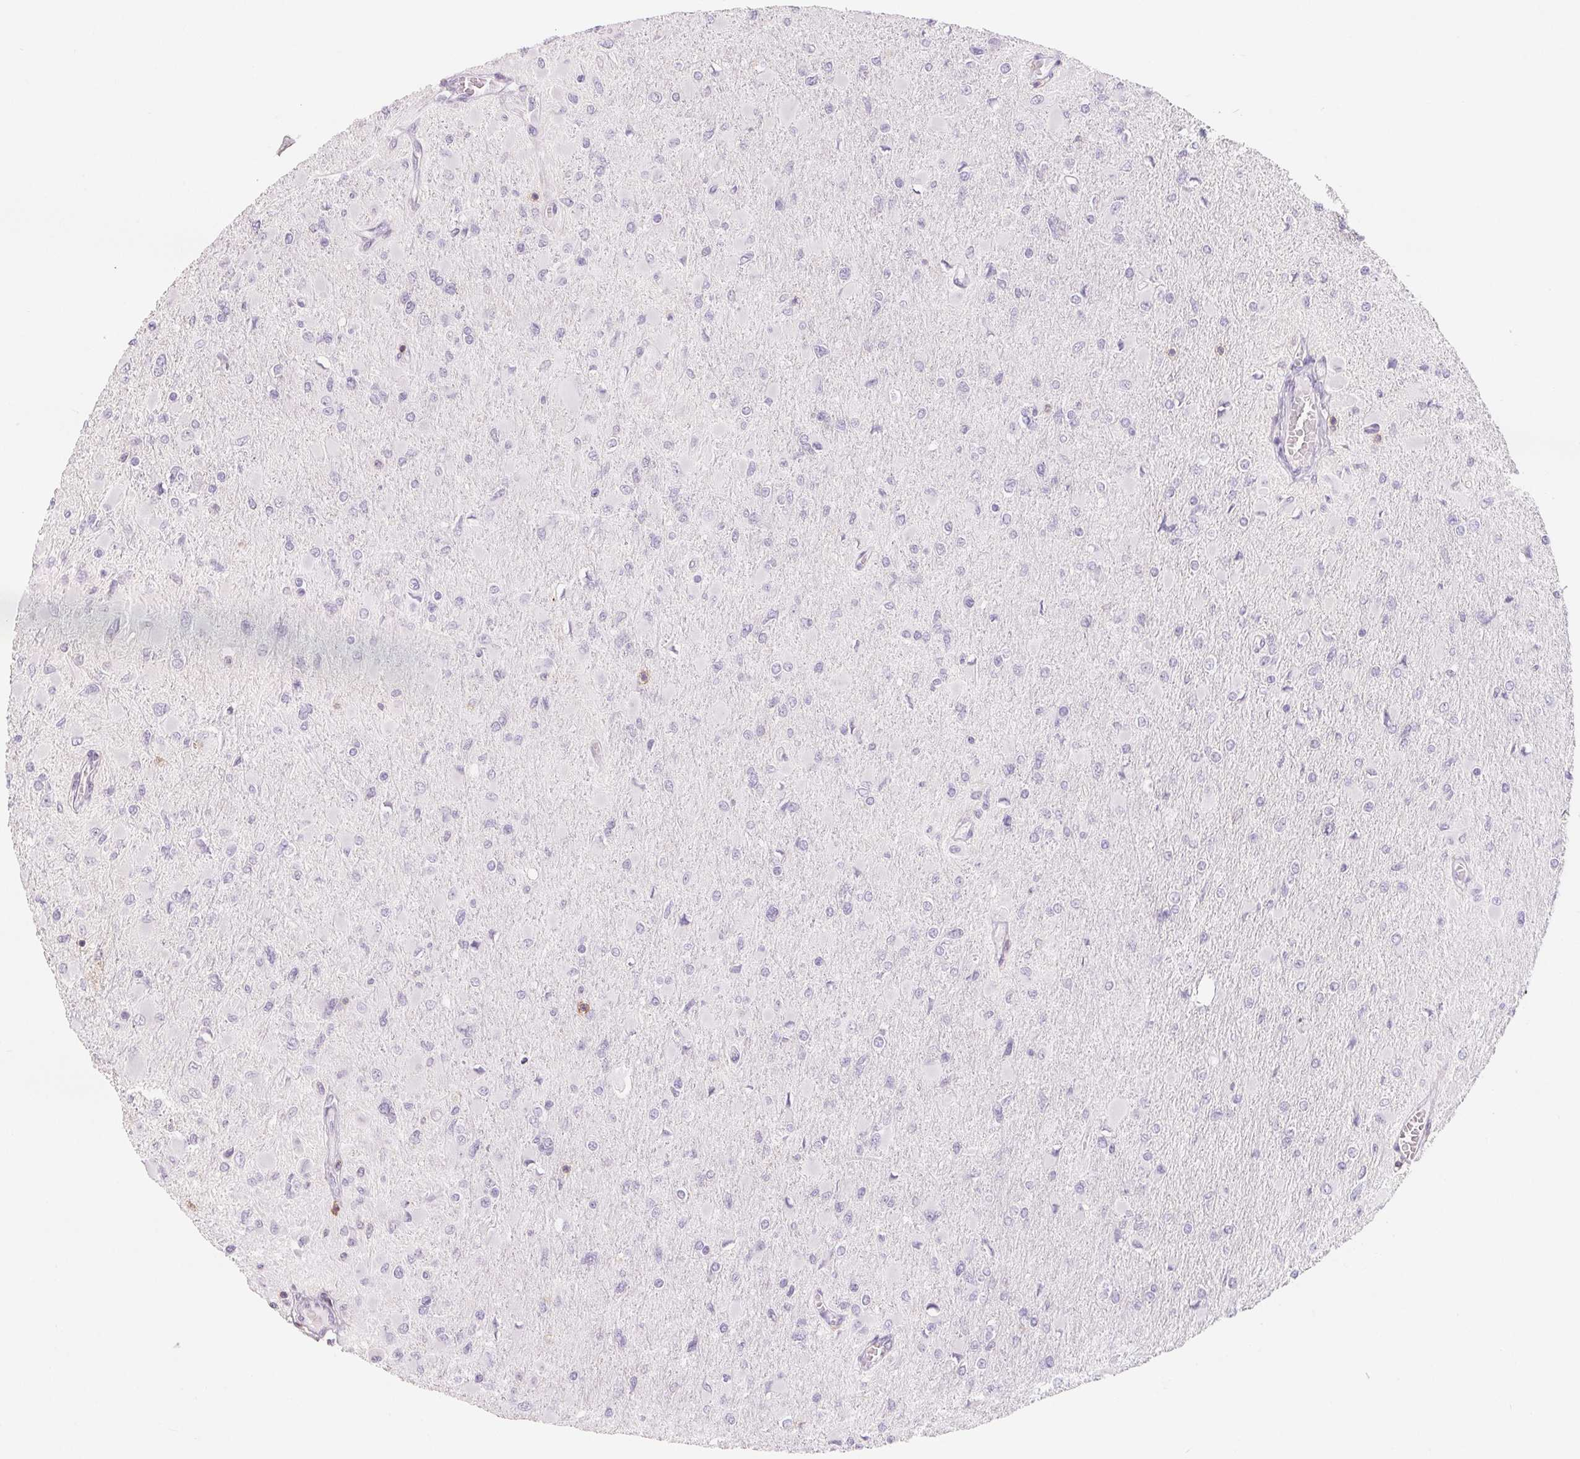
{"staining": {"intensity": "negative", "quantity": "none", "location": "none"}, "tissue": "glioma", "cell_type": "Tumor cells", "image_type": "cancer", "snomed": [{"axis": "morphology", "description": "Glioma, malignant, High grade"}, {"axis": "topography", "description": "Cerebral cortex"}], "caption": "Immunohistochemistry image of neoplastic tissue: malignant glioma (high-grade) stained with DAB exhibits no significant protein expression in tumor cells.", "gene": "CD69", "patient": {"sex": "female", "age": 36}}